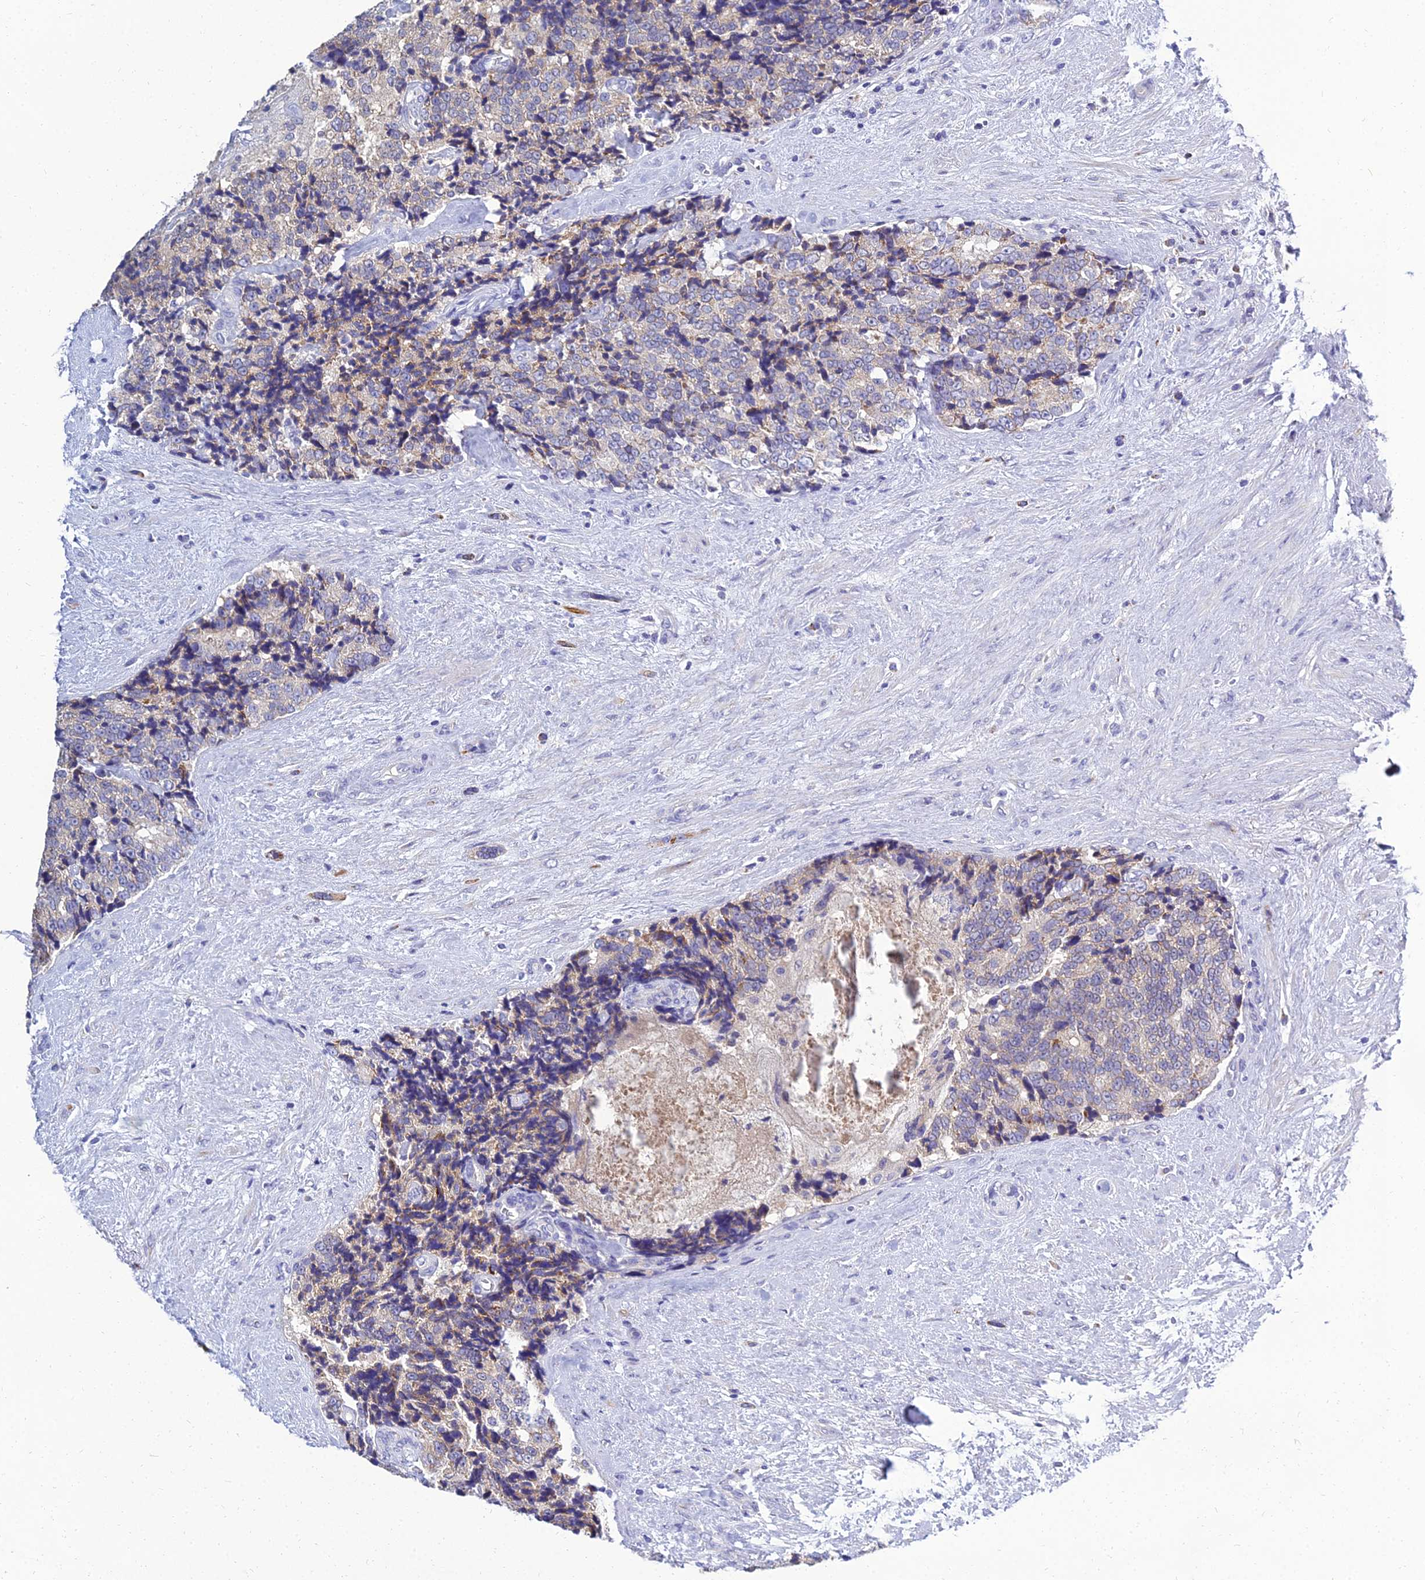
{"staining": {"intensity": "weak", "quantity": "25%-75%", "location": "cytoplasmic/membranous"}, "tissue": "prostate cancer", "cell_type": "Tumor cells", "image_type": "cancer", "snomed": [{"axis": "morphology", "description": "Adenocarcinoma, High grade"}, {"axis": "topography", "description": "Prostate"}], "caption": "Immunohistochemistry (IHC) histopathology image of neoplastic tissue: adenocarcinoma (high-grade) (prostate) stained using immunohistochemistry (IHC) shows low levels of weak protein expression localized specifically in the cytoplasmic/membranous of tumor cells, appearing as a cytoplasmic/membranous brown color.", "gene": "NPY", "patient": {"sex": "male", "age": 70}}